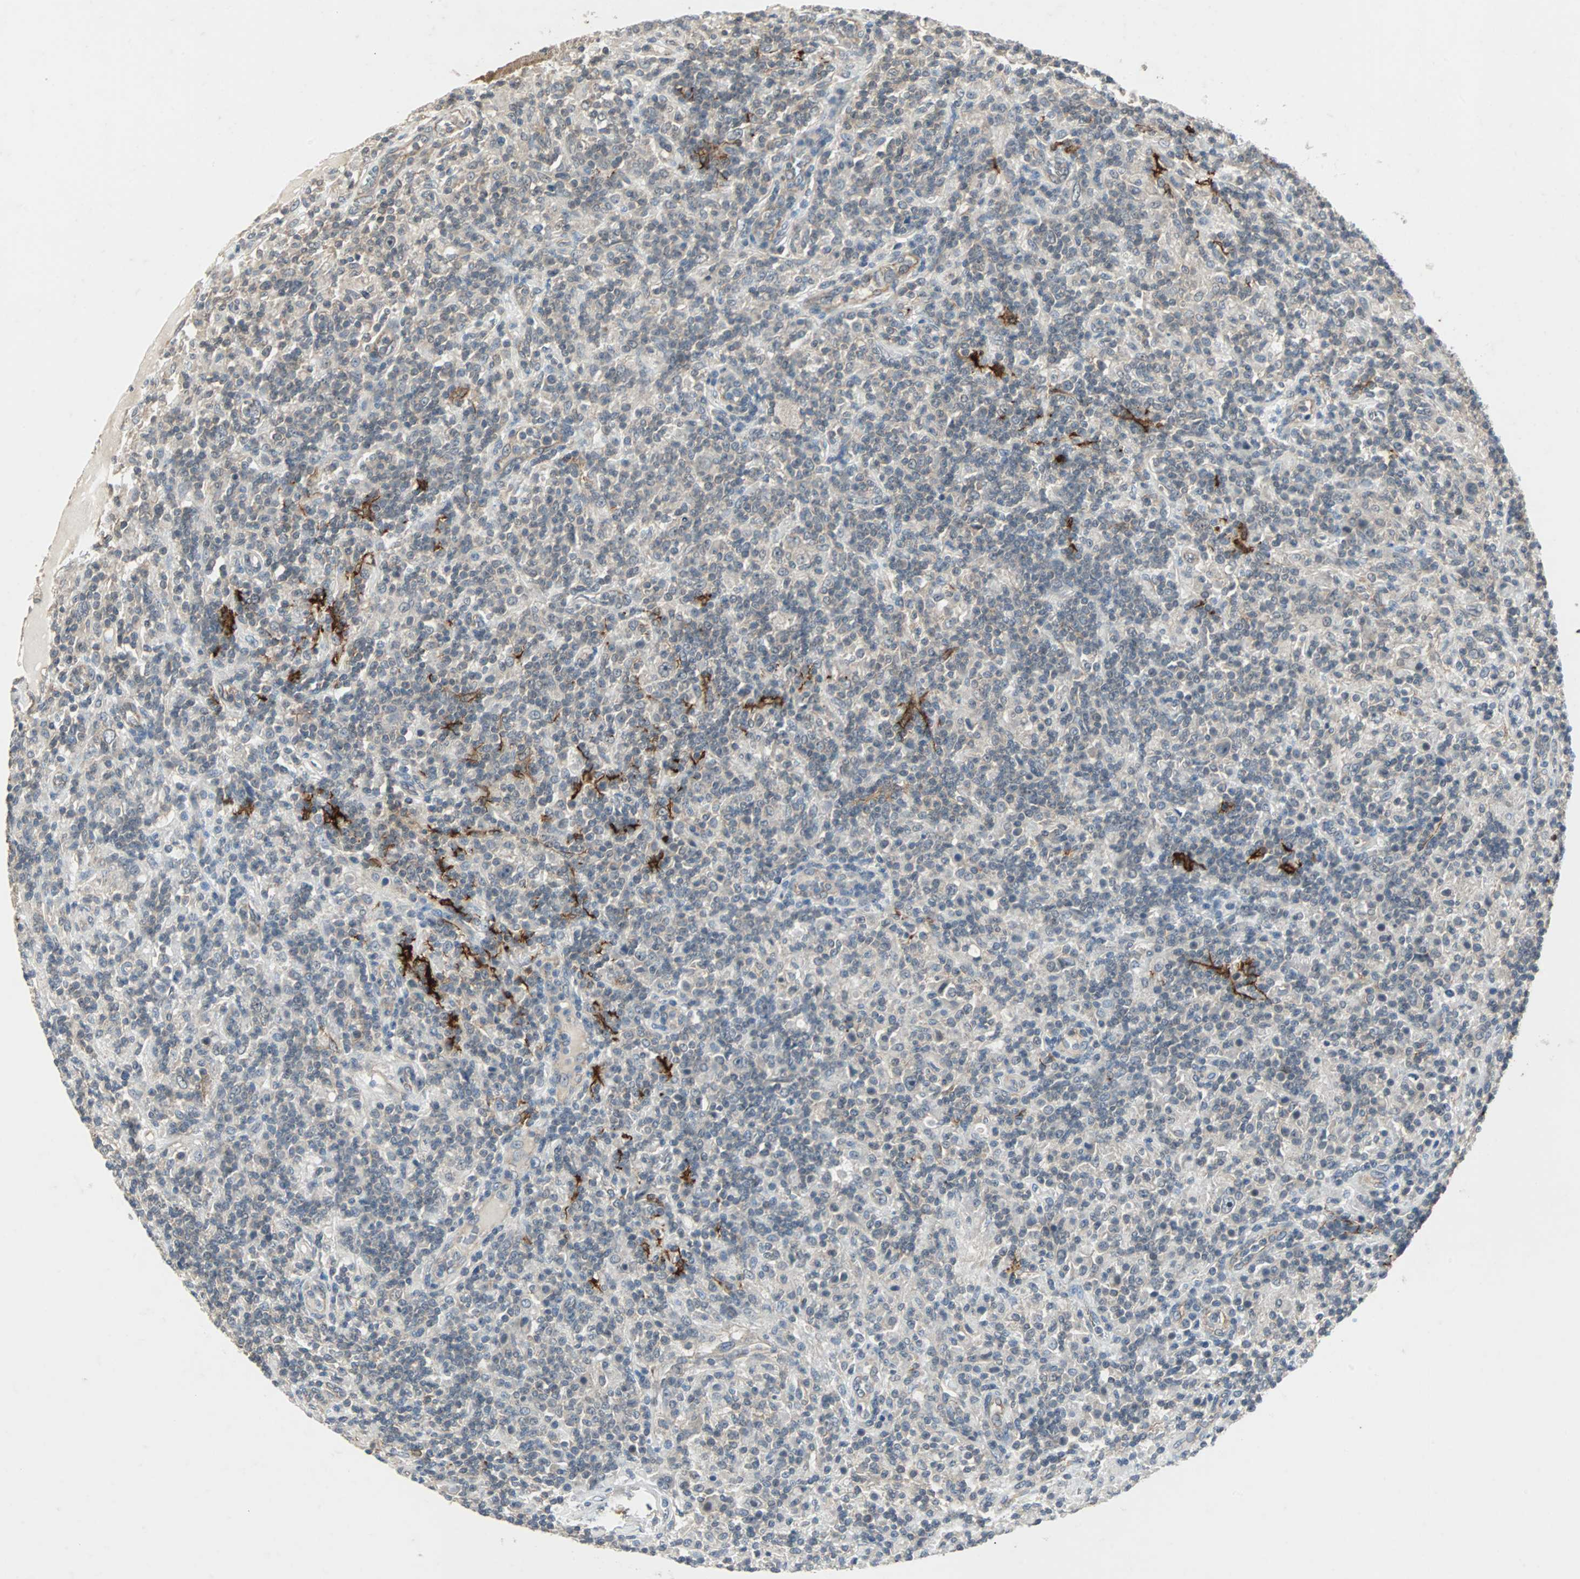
{"staining": {"intensity": "negative", "quantity": "none", "location": "none"}, "tissue": "lymphoma", "cell_type": "Tumor cells", "image_type": "cancer", "snomed": [{"axis": "morphology", "description": "Hodgkin's disease, NOS"}, {"axis": "topography", "description": "Lymph node"}], "caption": "Hodgkin's disease stained for a protein using immunohistochemistry reveals no staining tumor cells.", "gene": "CMC2", "patient": {"sex": "male", "age": 70}}